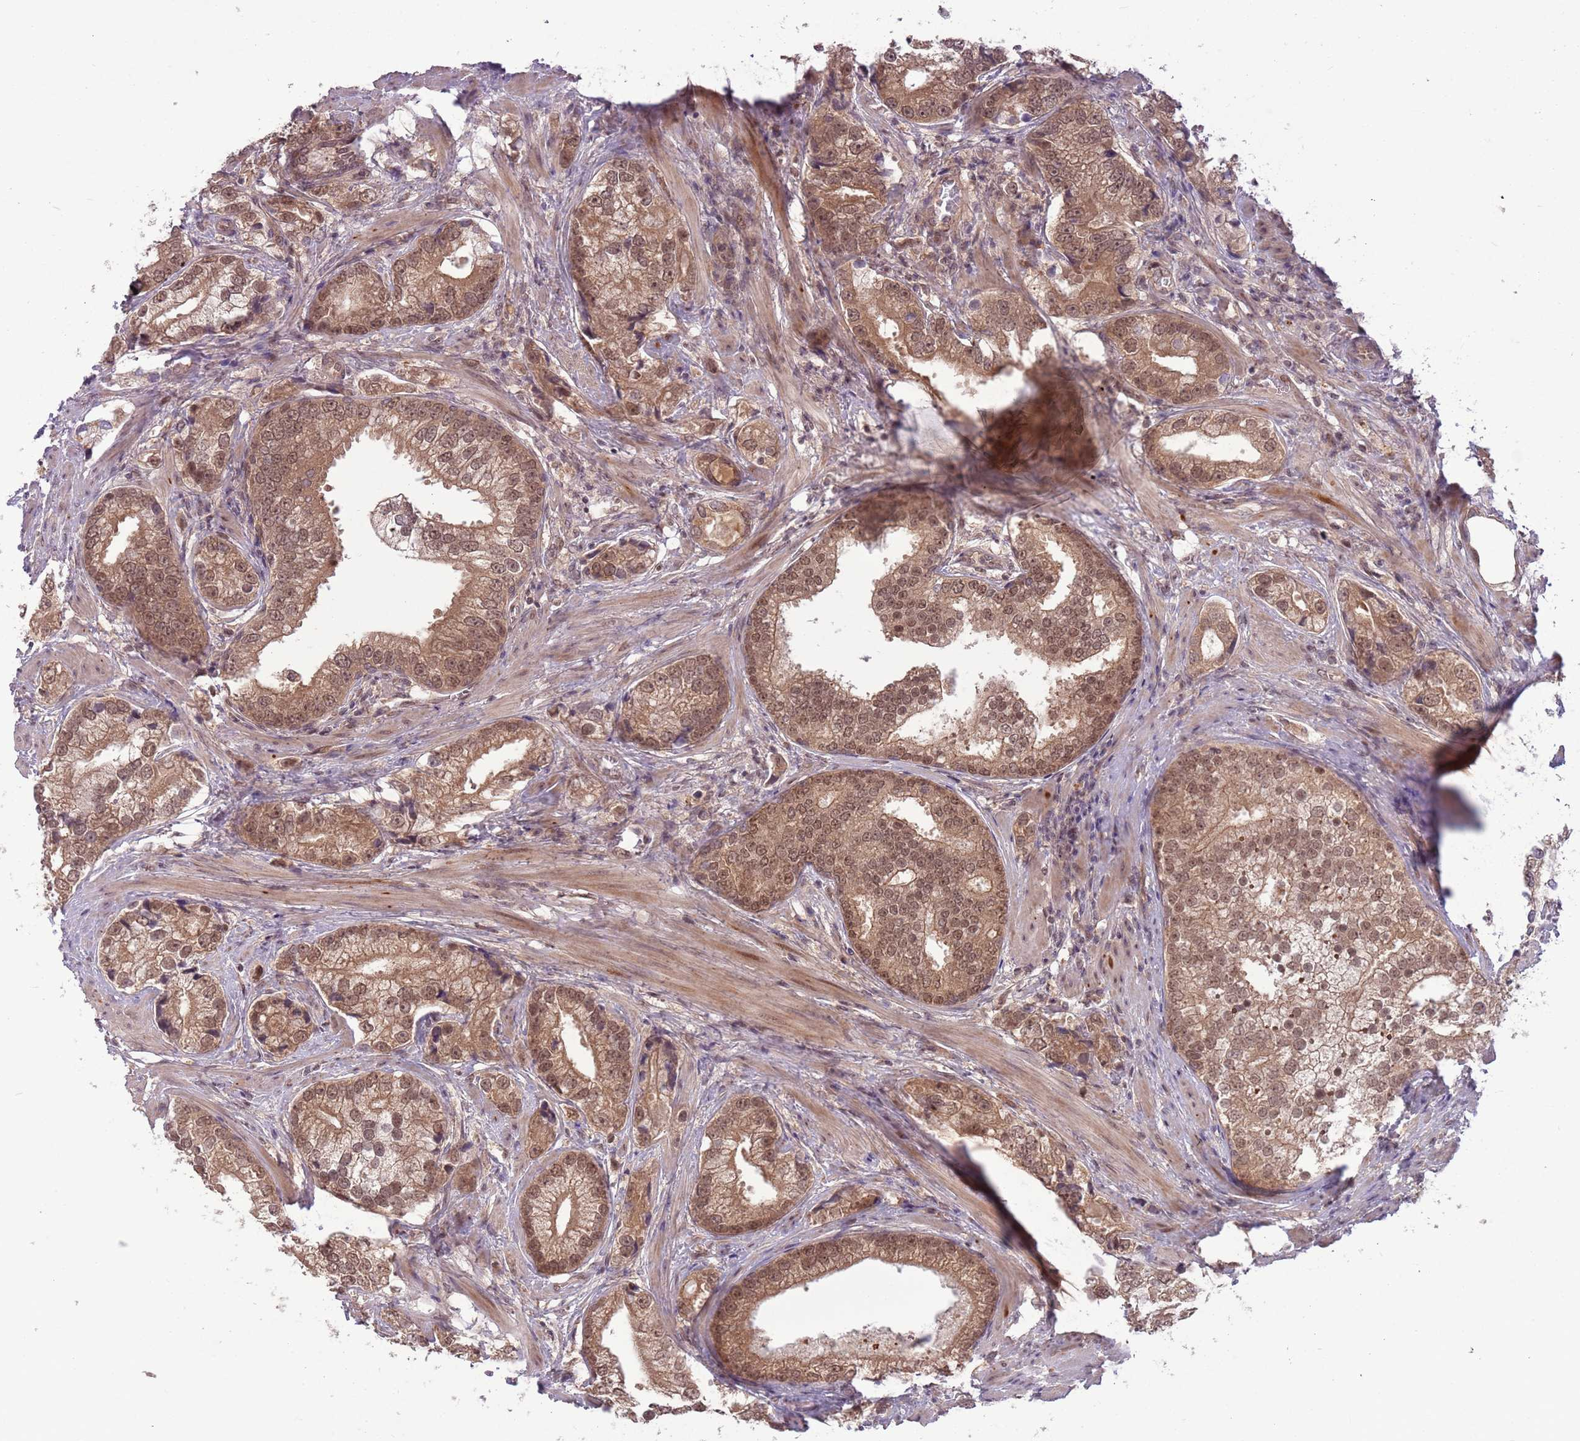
{"staining": {"intensity": "moderate", "quantity": ">75%", "location": "cytoplasmic/membranous,nuclear"}, "tissue": "prostate cancer", "cell_type": "Tumor cells", "image_type": "cancer", "snomed": [{"axis": "morphology", "description": "Adenocarcinoma, High grade"}, {"axis": "topography", "description": "Prostate"}], "caption": "Brown immunohistochemical staining in prostate cancer (adenocarcinoma (high-grade)) displays moderate cytoplasmic/membranous and nuclear positivity in about >75% of tumor cells. The staining was performed using DAB (3,3'-diaminobenzidine), with brown indicating positive protein expression. Nuclei are stained blue with hematoxylin.", "gene": "ADAMTS3", "patient": {"sex": "male", "age": 75}}